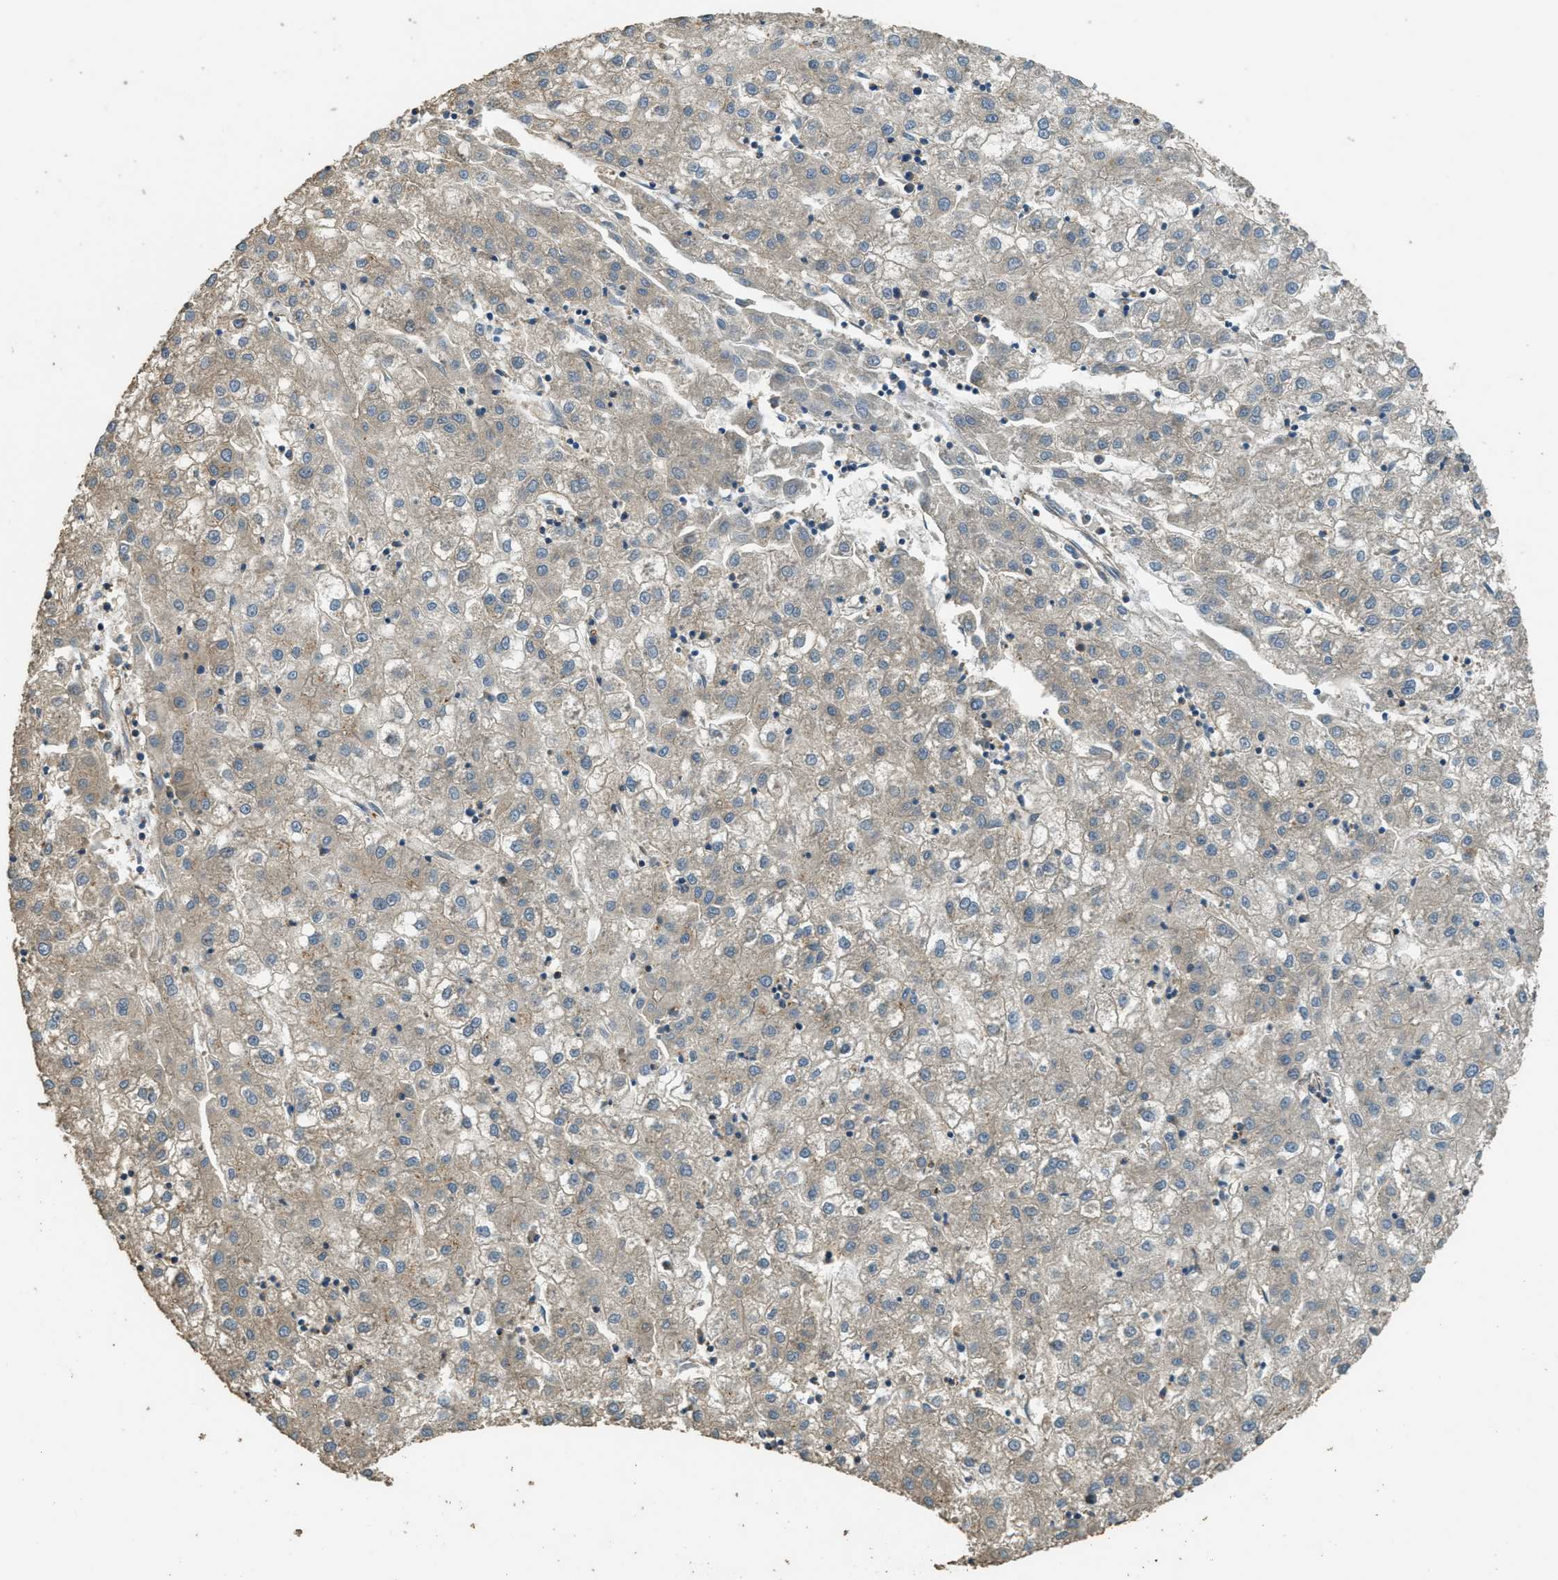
{"staining": {"intensity": "weak", "quantity": "<25%", "location": "cytoplasmic/membranous"}, "tissue": "liver cancer", "cell_type": "Tumor cells", "image_type": "cancer", "snomed": [{"axis": "morphology", "description": "Carcinoma, Hepatocellular, NOS"}, {"axis": "topography", "description": "Liver"}], "caption": "IHC of human liver cancer reveals no positivity in tumor cells.", "gene": "MARS1", "patient": {"sex": "male", "age": 72}}